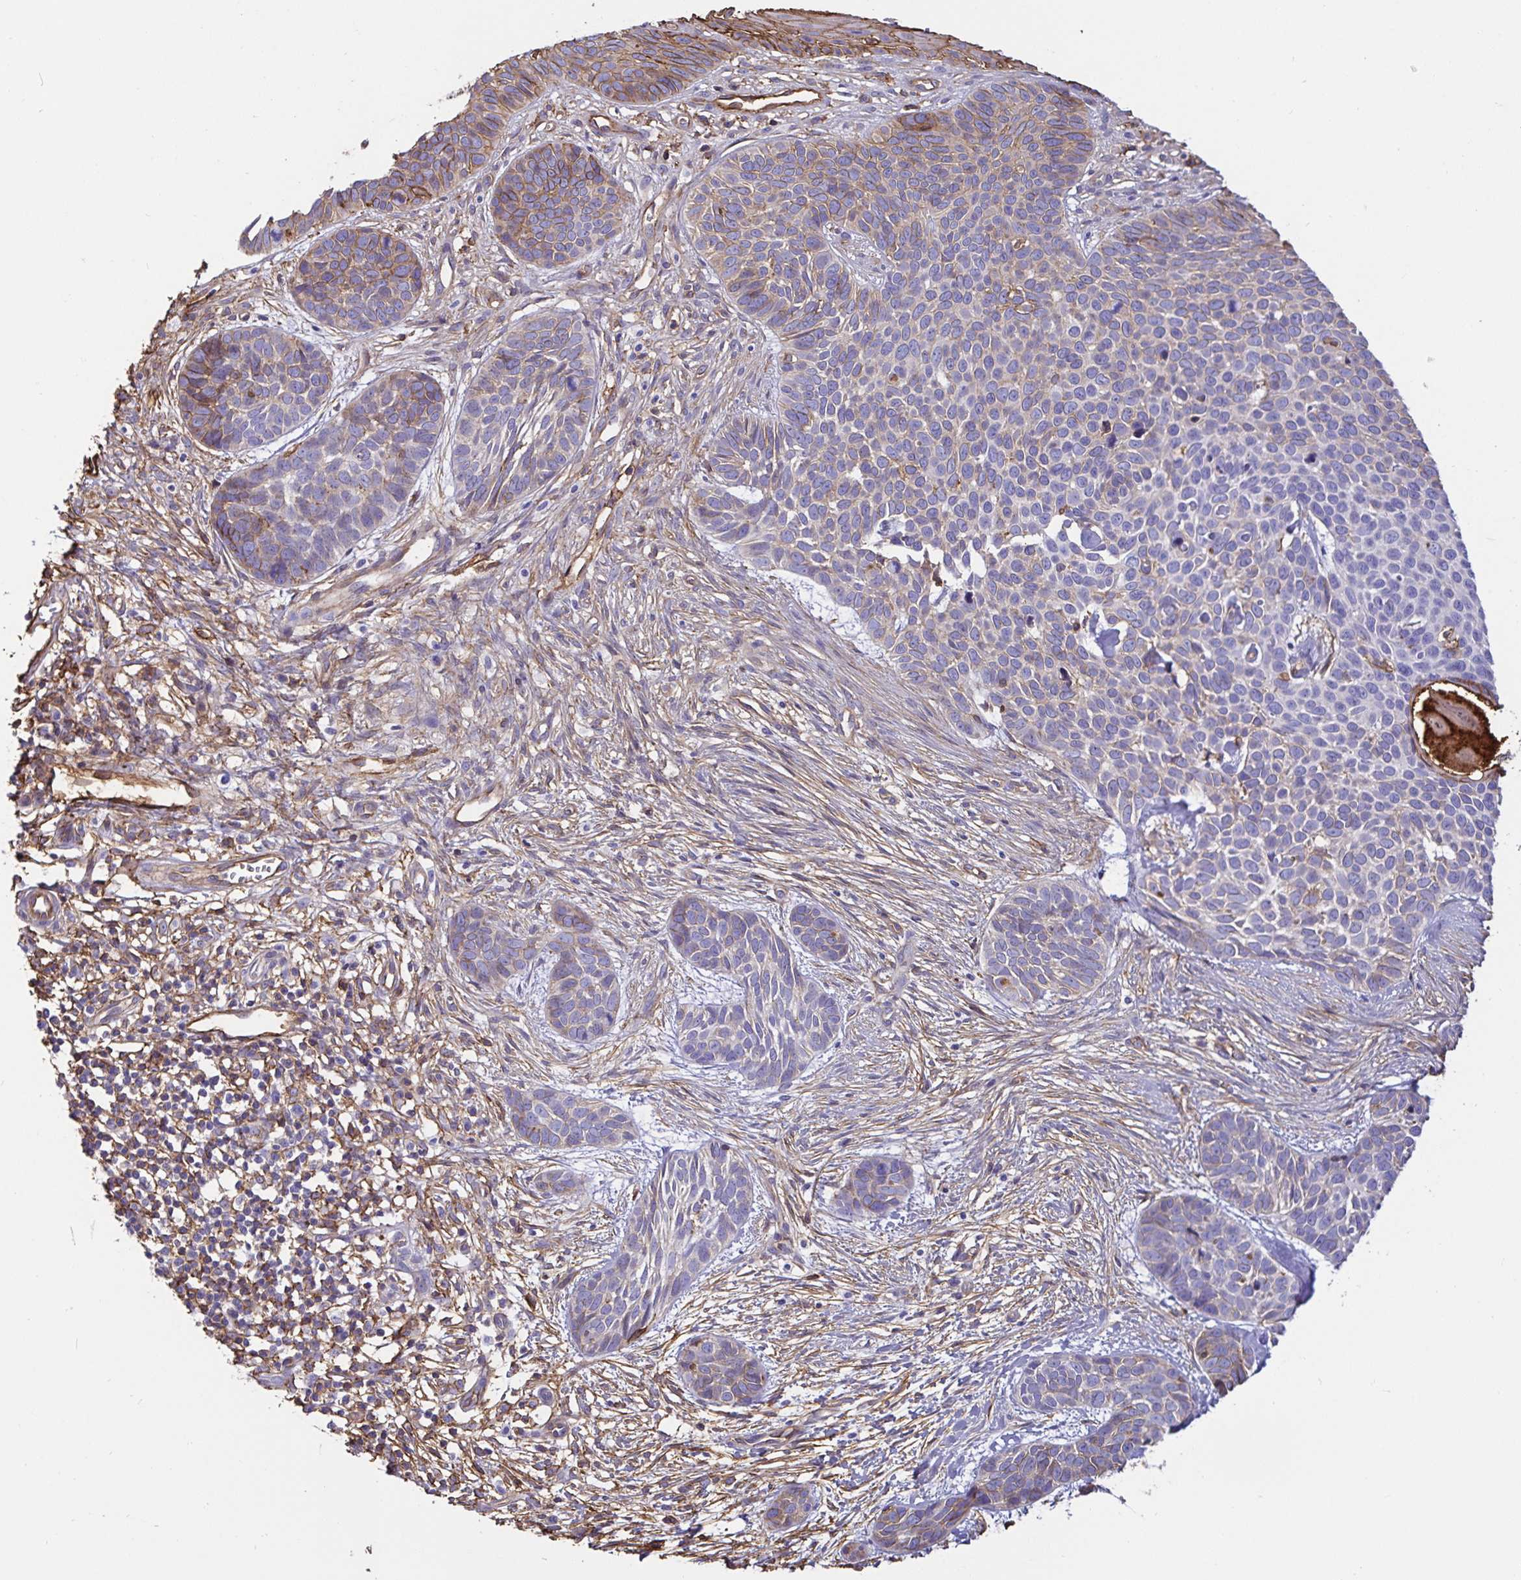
{"staining": {"intensity": "weak", "quantity": "<25%", "location": "cytoplasmic/membranous"}, "tissue": "skin cancer", "cell_type": "Tumor cells", "image_type": "cancer", "snomed": [{"axis": "morphology", "description": "Basal cell carcinoma"}, {"axis": "topography", "description": "Skin"}], "caption": "A high-resolution histopathology image shows immunohistochemistry staining of skin basal cell carcinoma, which displays no significant positivity in tumor cells. (DAB immunohistochemistry (IHC) with hematoxylin counter stain).", "gene": "ANXA2", "patient": {"sex": "male", "age": 69}}